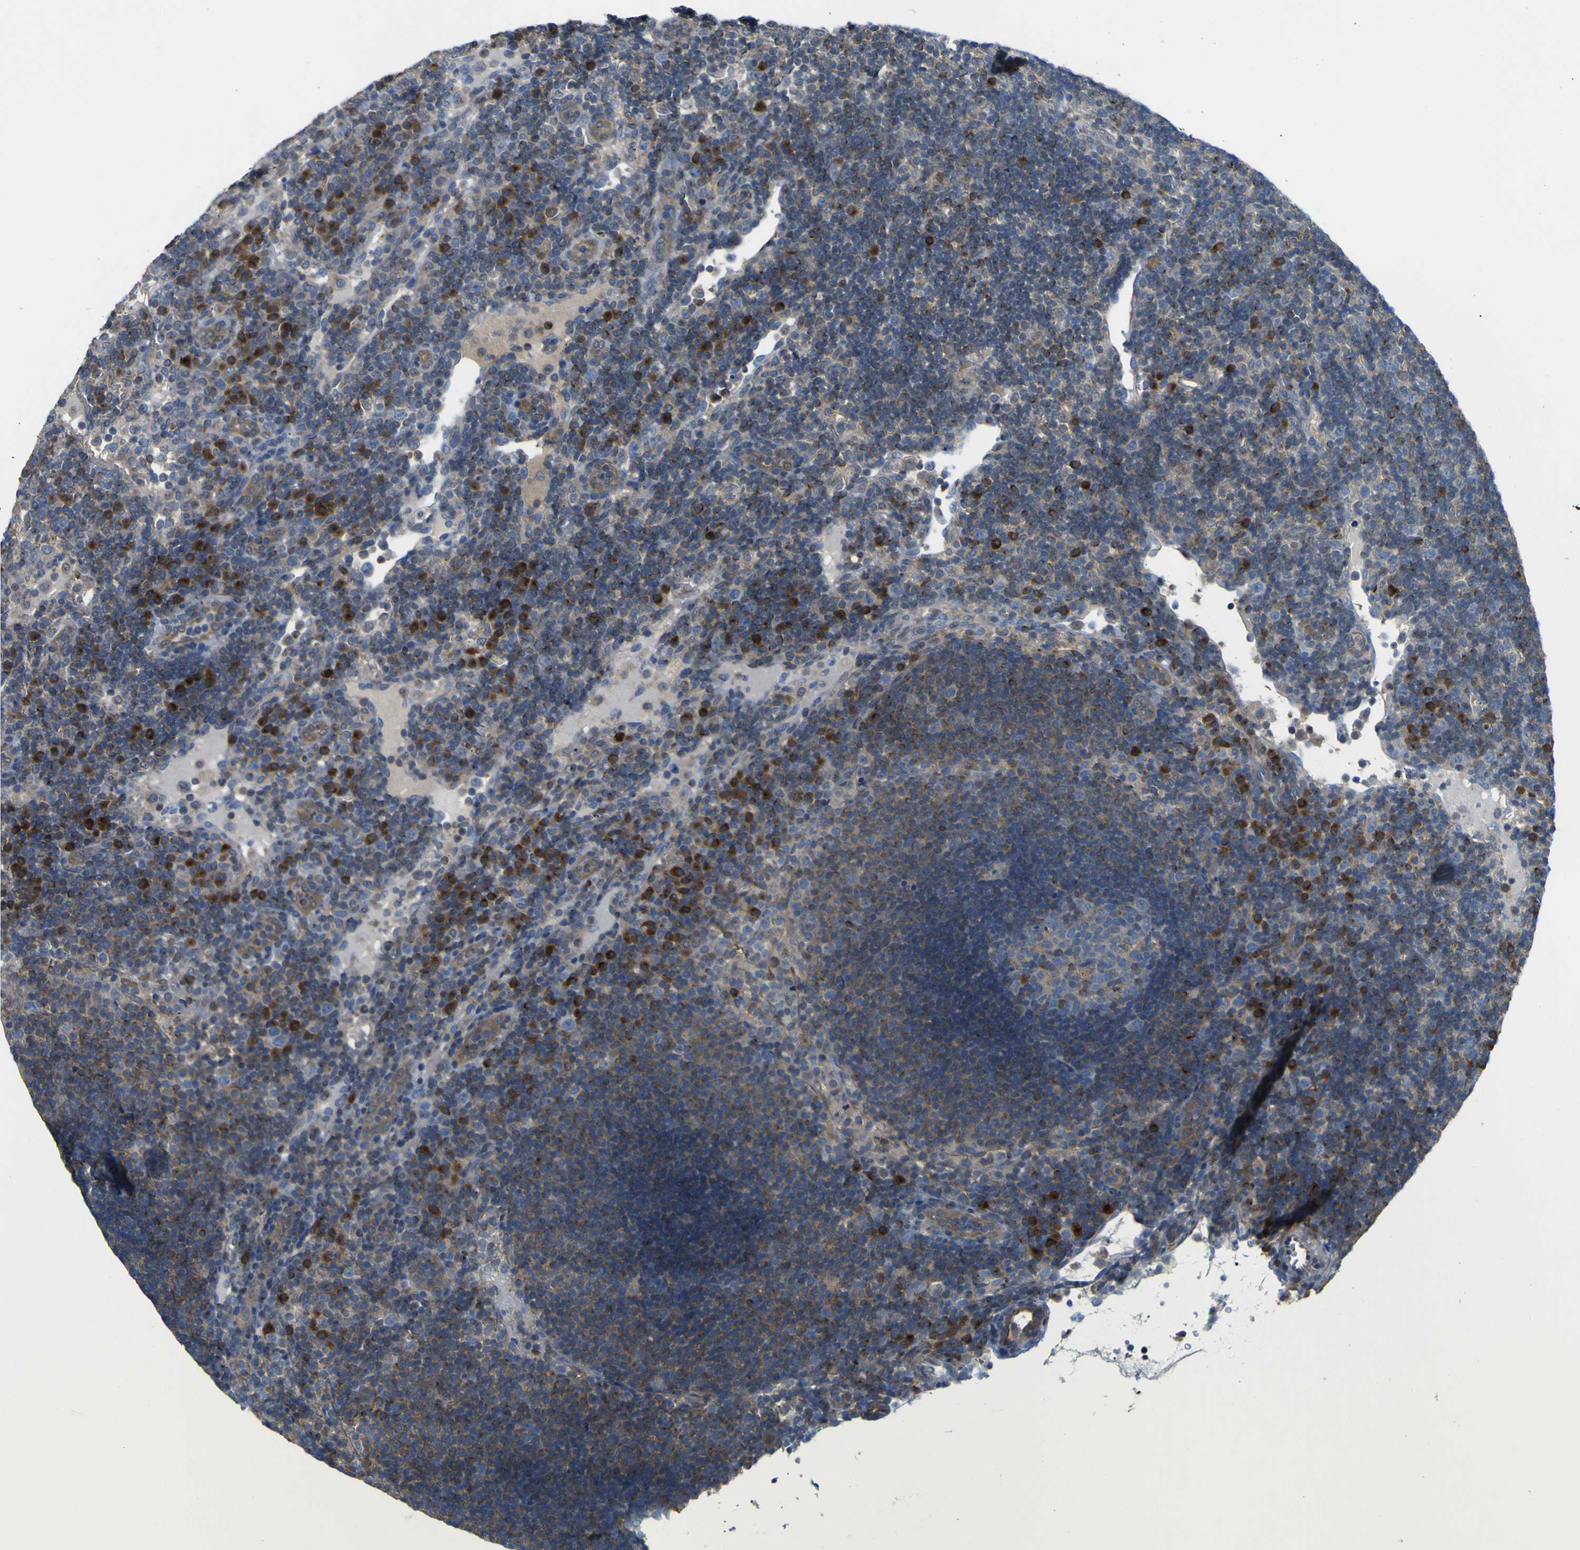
{"staining": {"intensity": "moderate", "quantity": "25%-75%", "location": "cytoplasmic/membranous"}, "tissue": "lymph node", "cell_type": "Germinal center cells", "image_type": "normal", "snomed": [{"axis": "morphology", "description": "Normal tissue, NOS"}, {"axis": "topography", "description": "Lymph node"}], "caption": "Lymph node stained with a protein marker displays moderate staining in germinal center cells.", "gene": "EML2", "patient": {"sex": "female", "age": 53}}